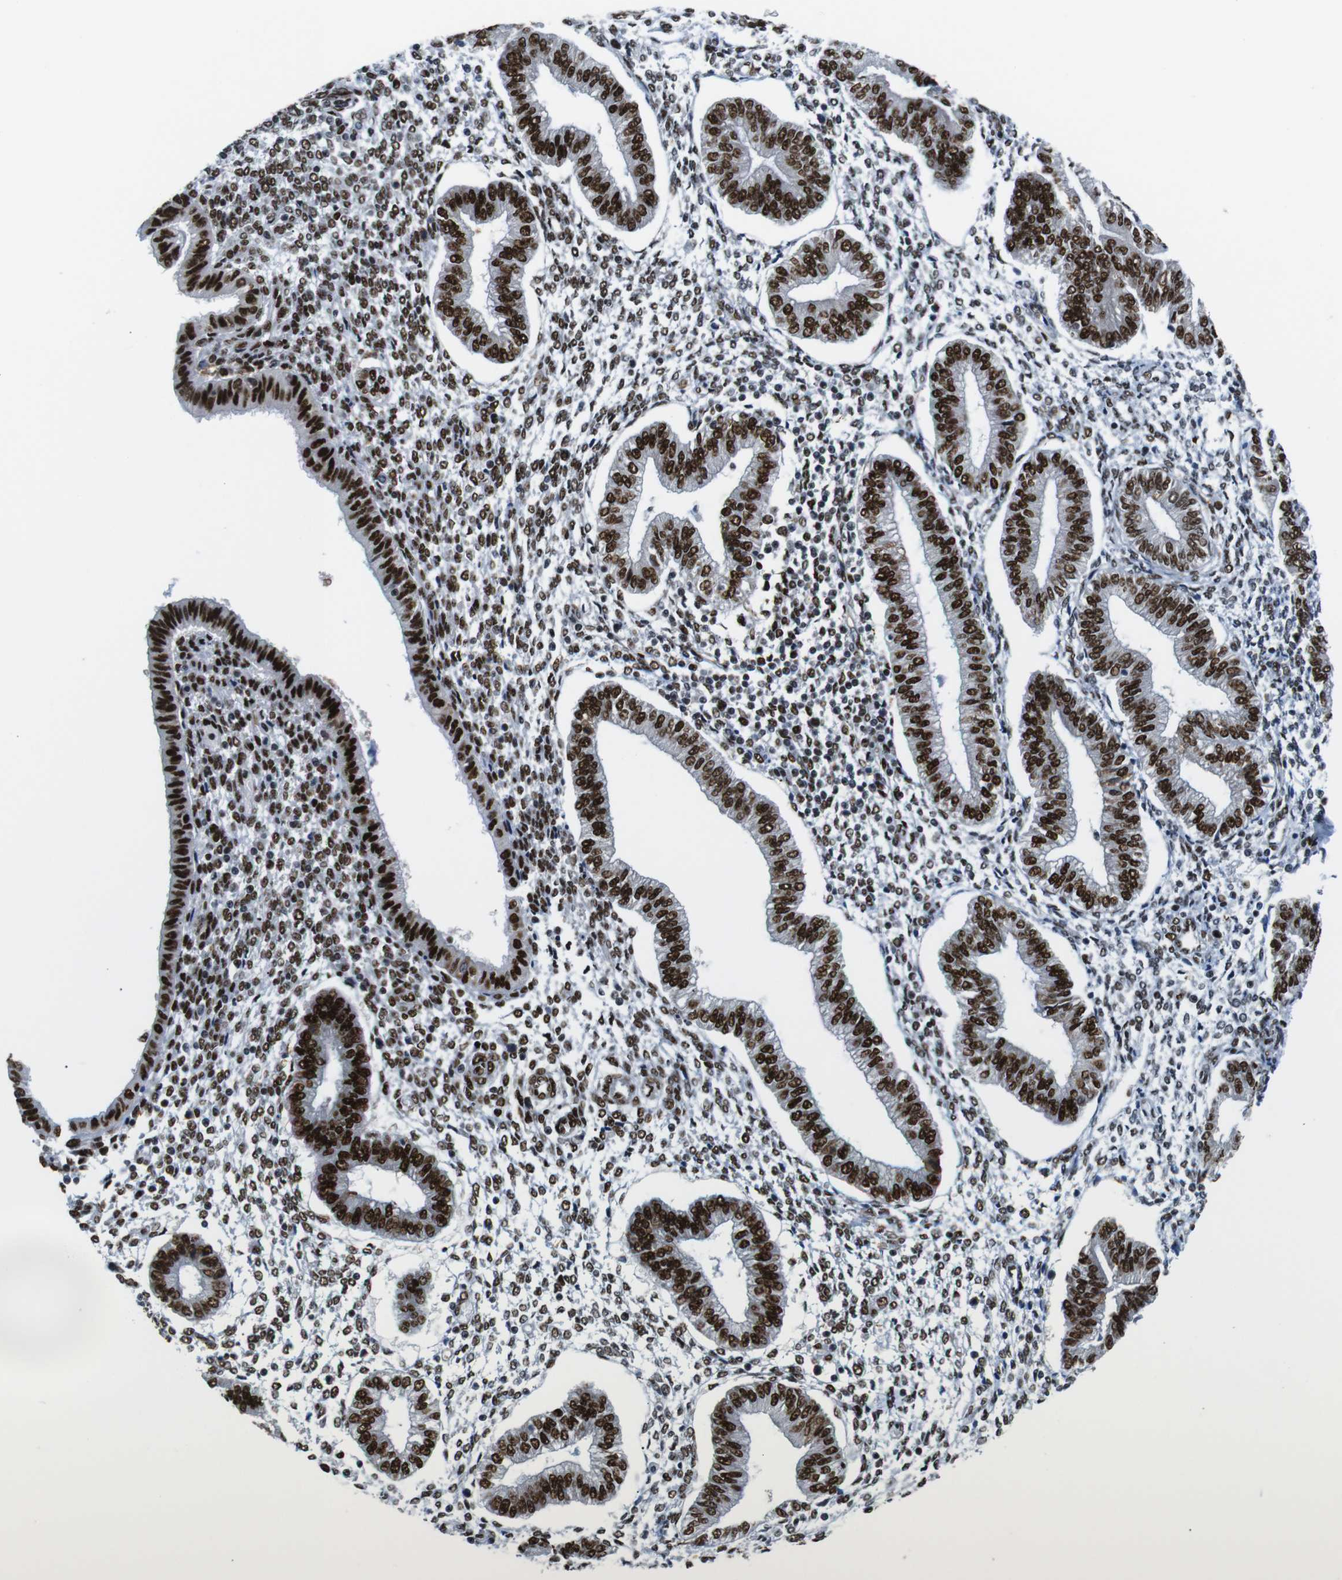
{"staining": {"intensity": "moderate", "quantity": "25%-75%", "location": "nuclear"}, "tissue": "endometrium", "cell_type": "Cells in endometrial stroma", "image_type": "normal", "snomed": [{"axis": "morphology", "description": "Normal tissue, NOS"}, {"axis": "topography", "description": "Endometrium"}], "caption": "High-power microscopy captured an immunohistochemistry (IHC) photomicrograph of normal endometrium, revealing moderate nuclear expression in approximately 25%-75% of cells in endometrial stroma.", "gene": "PSME3", "patient": {"sex": "female", "age": 50}}